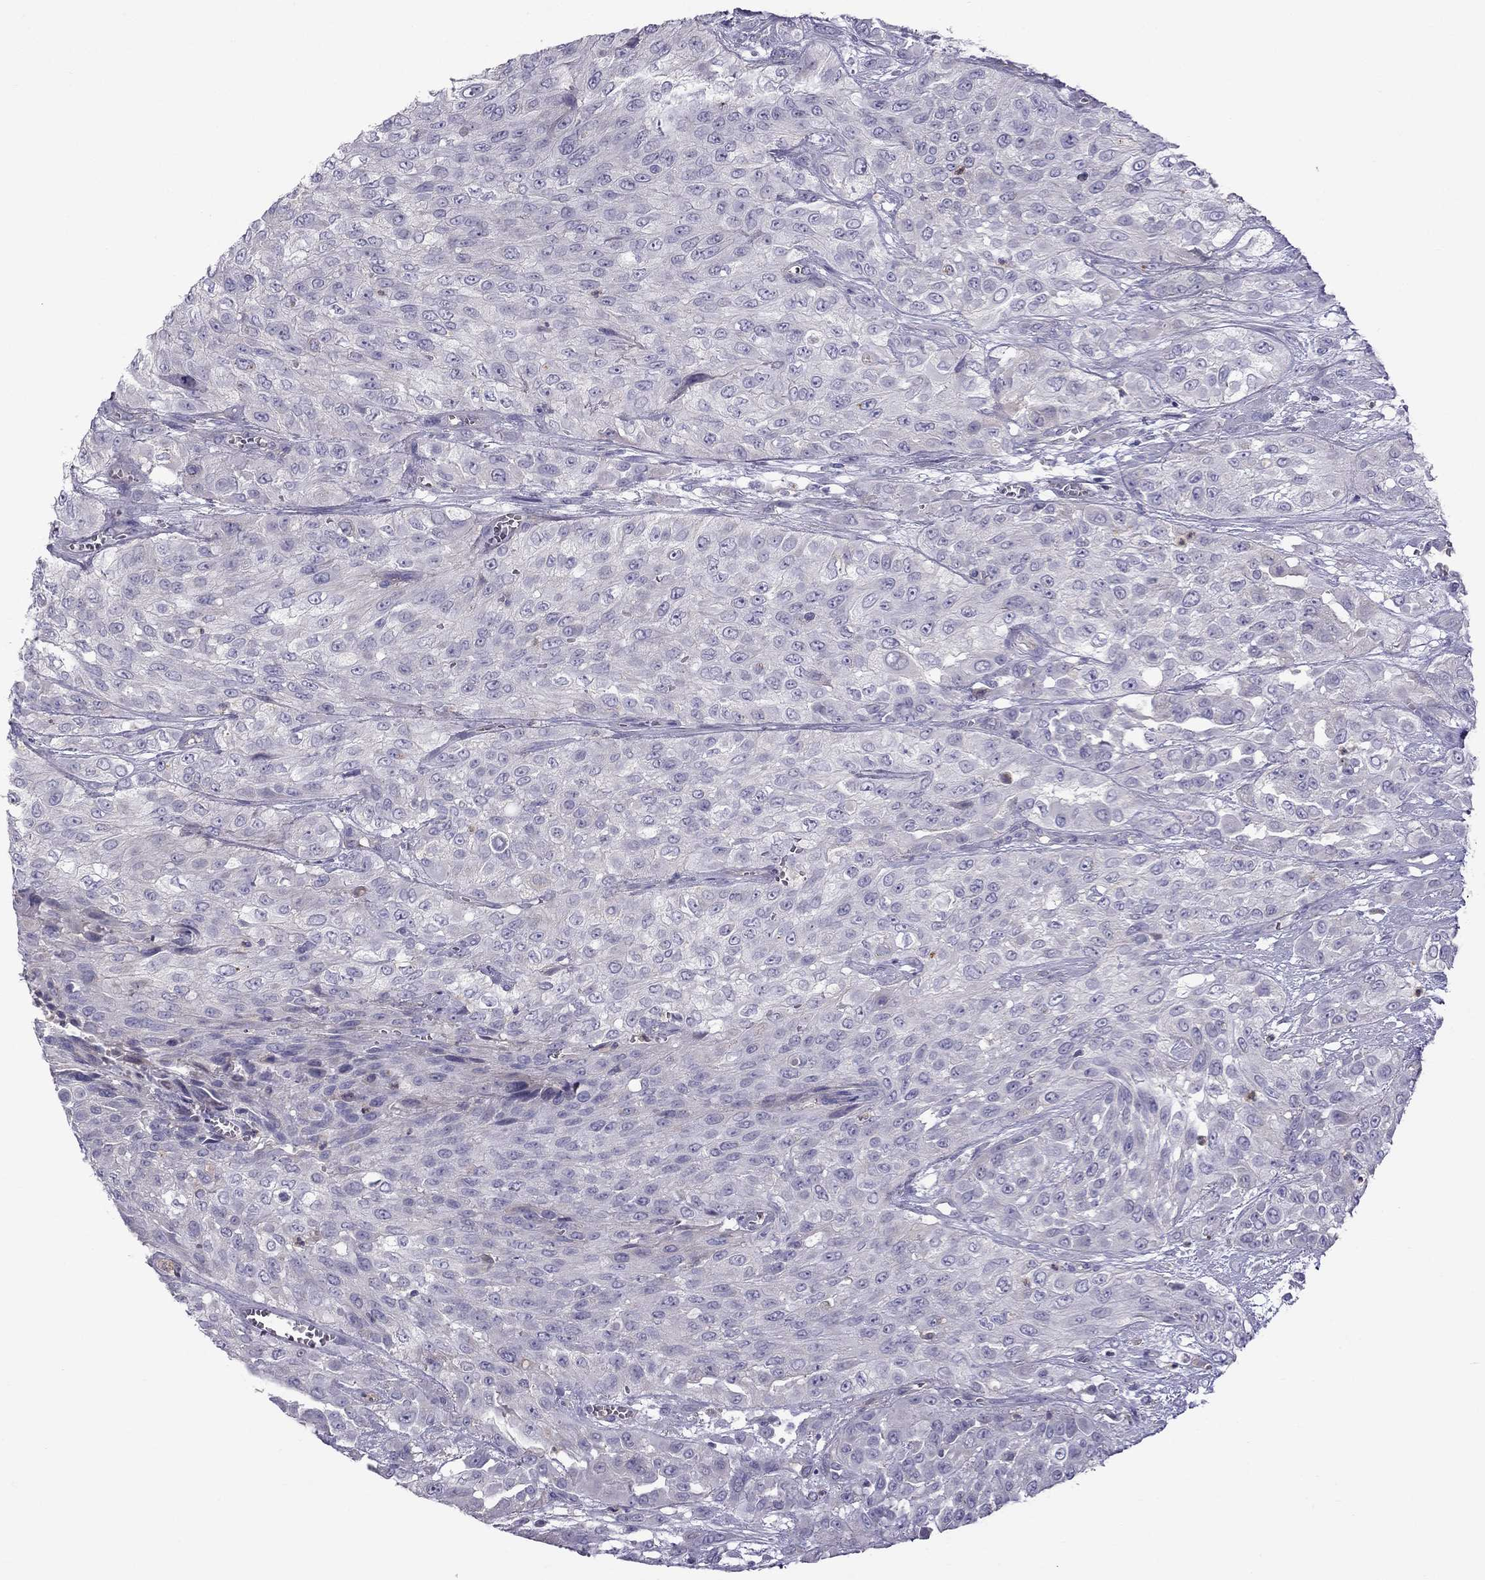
{"staining": {"intensity": "negative", "quantity": "none", "location": "none"}, "tissue": "urothelial cancer", "cell_type": "Tumor cells", "image_type": "cancer", "snomed": [{"axis": "morphology", "description": "Urothelial carcinoma, High grade"}, {"axis": "topography", "description": "Urinary bladder"}], "caption": "Urothelial carcinoma (high-grade) was stained to show a protein in brown. There is no significant positivity in tumor cells. The staining was performed using DAB (3,3'-diaminobenzidine) to visualize the protein expression in brown, while the nuclei were stained in blue with hematoxylin (Magnification: 20x).", "gene": "STOML3", "patient": {"sex": "male", "age": 57}}